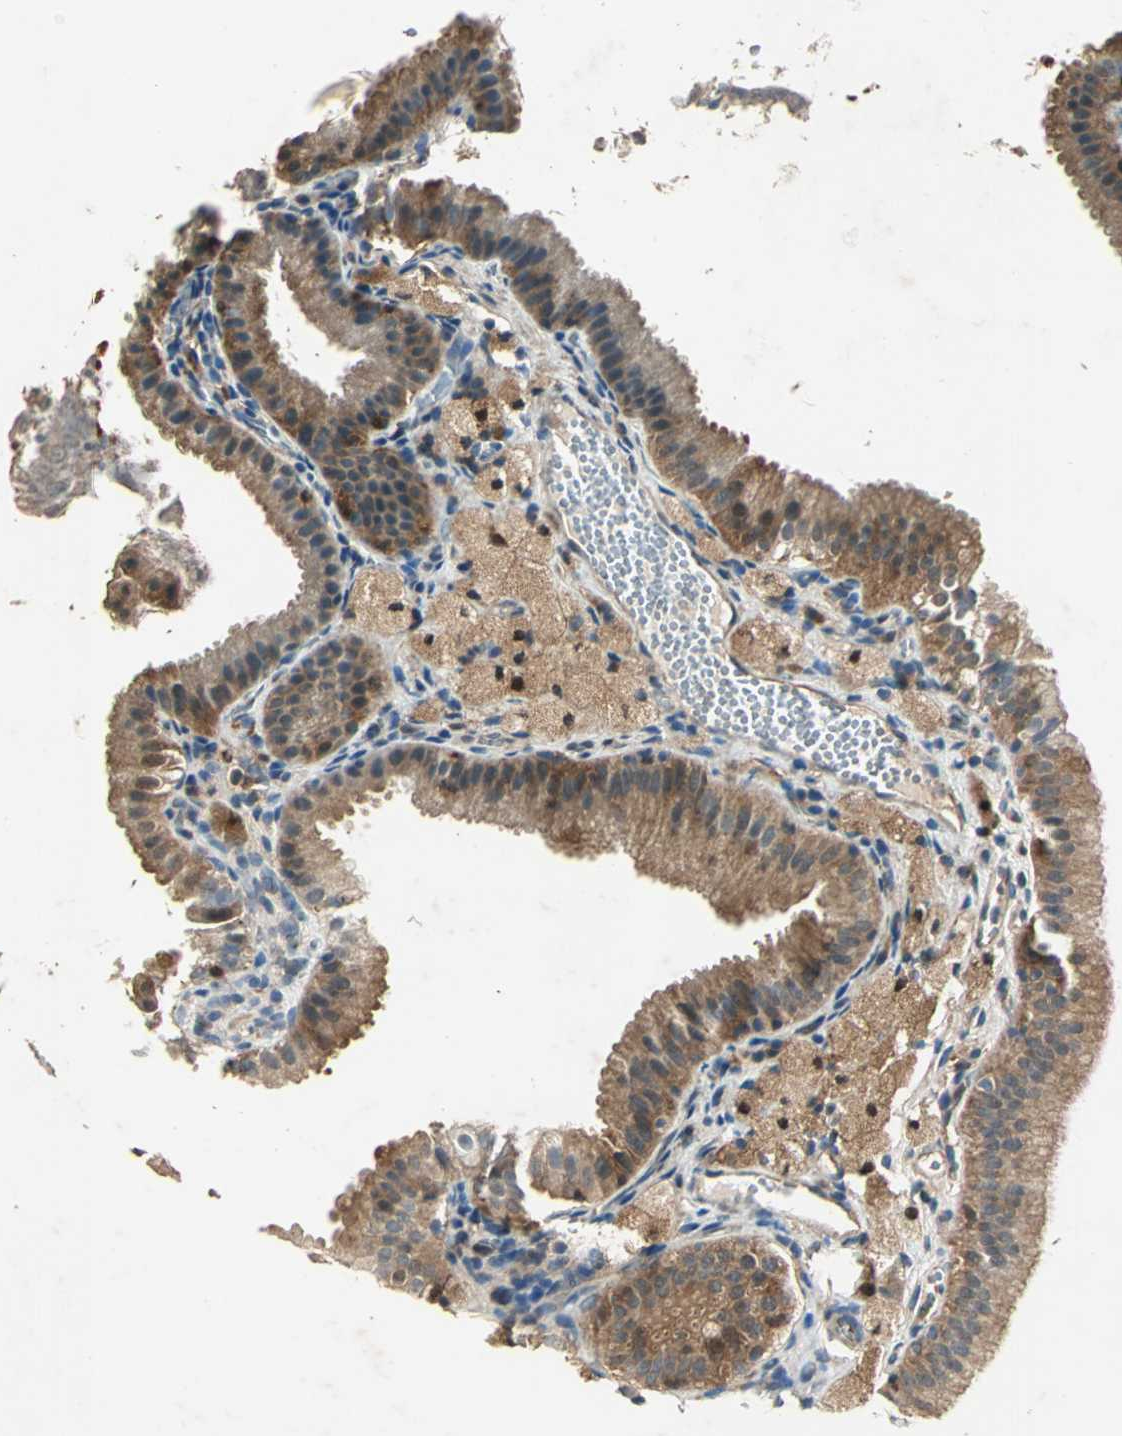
{"staining": {"intensity": "moderate", "quantity": ">75%", "location": "cytoplasmic/membranous,nuclear"}, "tissue": "gallbladder", "cell_type": "Glandular cells", "image_type": "normal", "snomed": [{"axis": "morphology", "description": "Normal tissue, NOS"}, {"axis": "topography", "description": "Gallbladder"}], "caption": "A medium amount of moderate cytoplasmic/membranous,nuclear expression is identified in about >75% of glandular cells in benign gallbladder. (DAB = brown stain, brightfield microscopy at high magnification).", "gene": "RRM2B", "patient": {"sex": "female", "age": 24}}